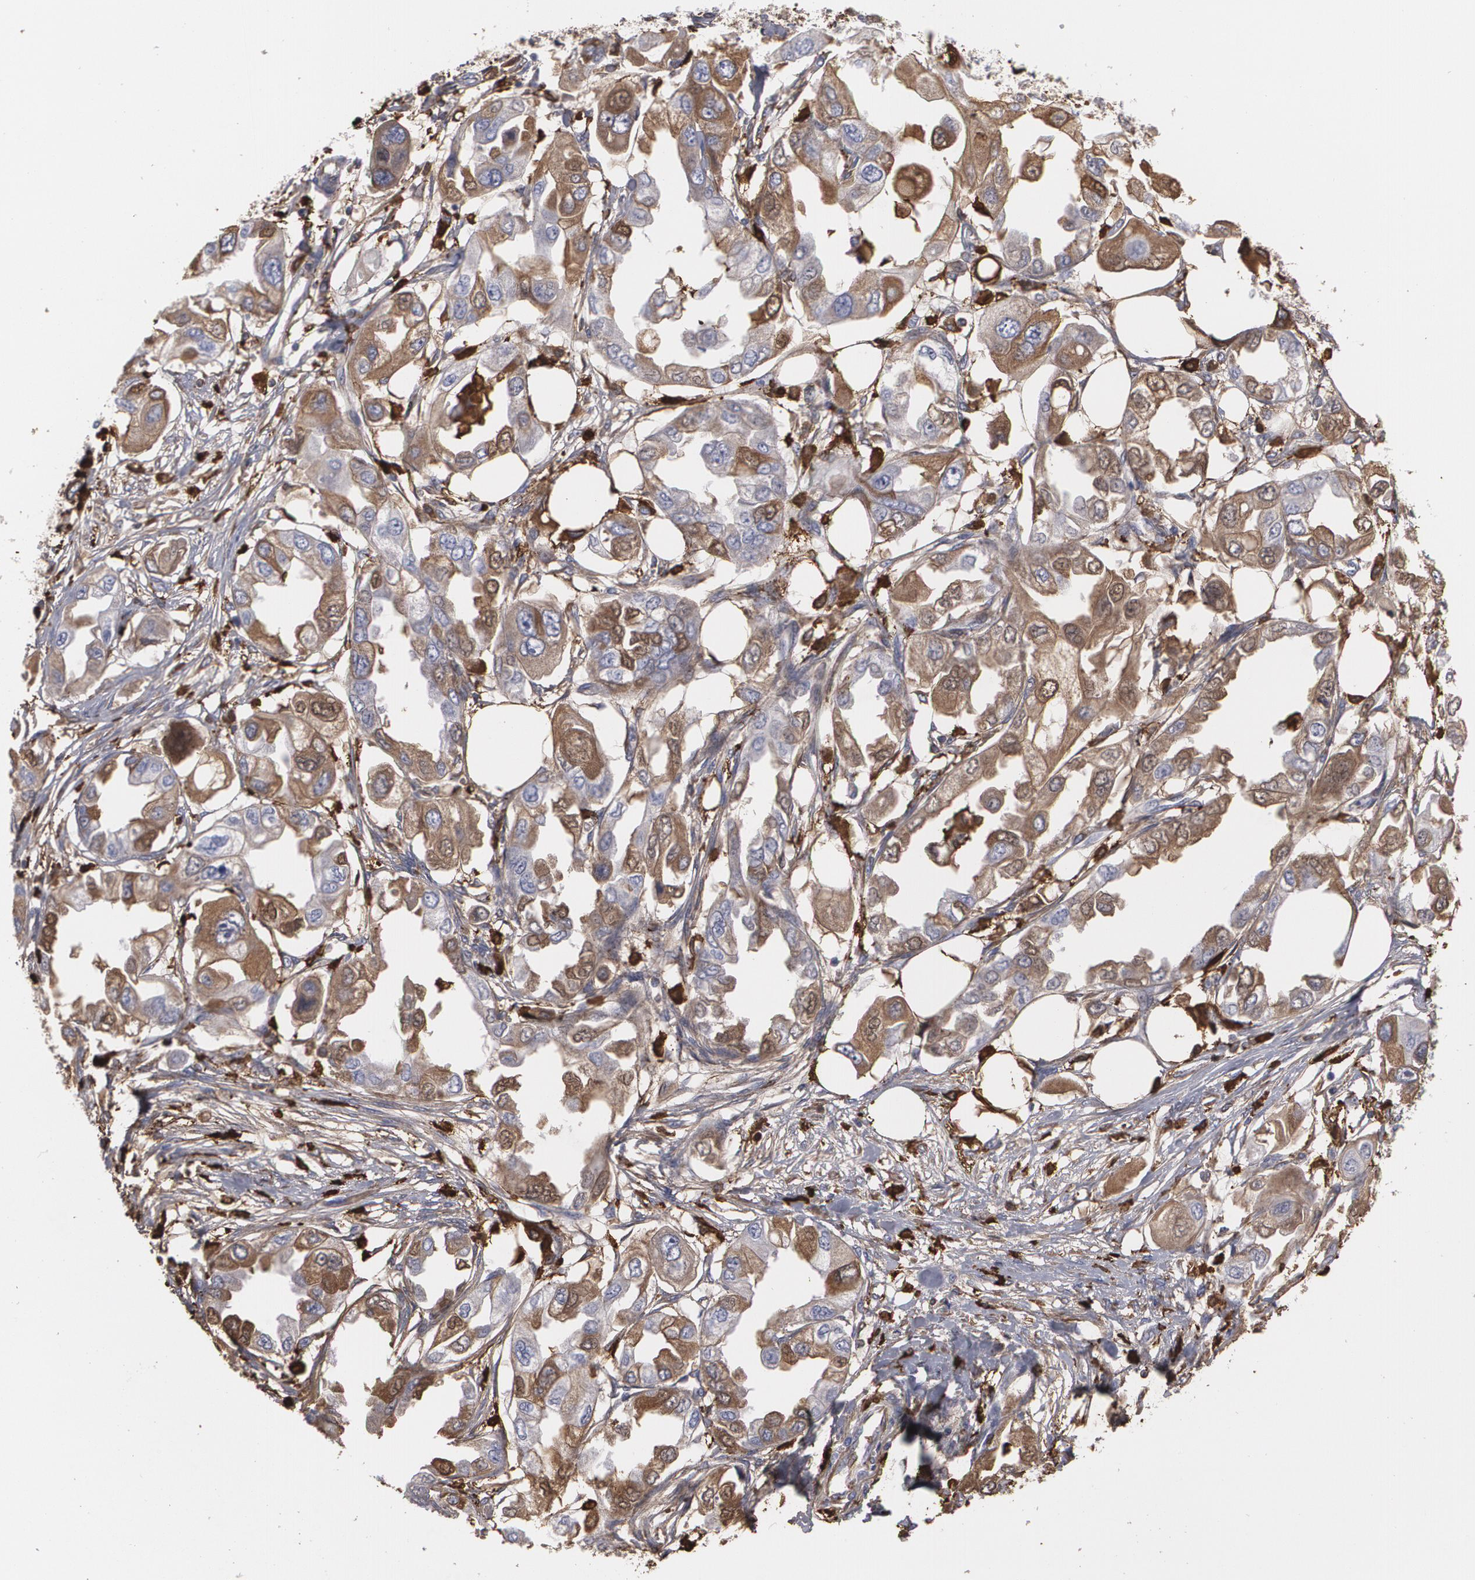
{"staining": {"intensity": "moderate", "quantity": "25%-75%", "location": "cytoplasmic/membranous"}, "tissue": "endometrial cancer", "cell_type": "Tumor cells", "image_type": "cancer", "snomed": [{"axis": "morphology", "description": "Adenocarcinoma, NOS"}, {"axis": "topography", "description": "Endometrium"}], "caption": "Endometrial cancer (adenocarcinoma) was stained to show a protein in brown. There is medium levels of moderate cytoplasmic/membranous positivity in about 25%-75% of tumor cells.", "gene": "ODC1", "patient": {"sex": "female", "age": 67}}